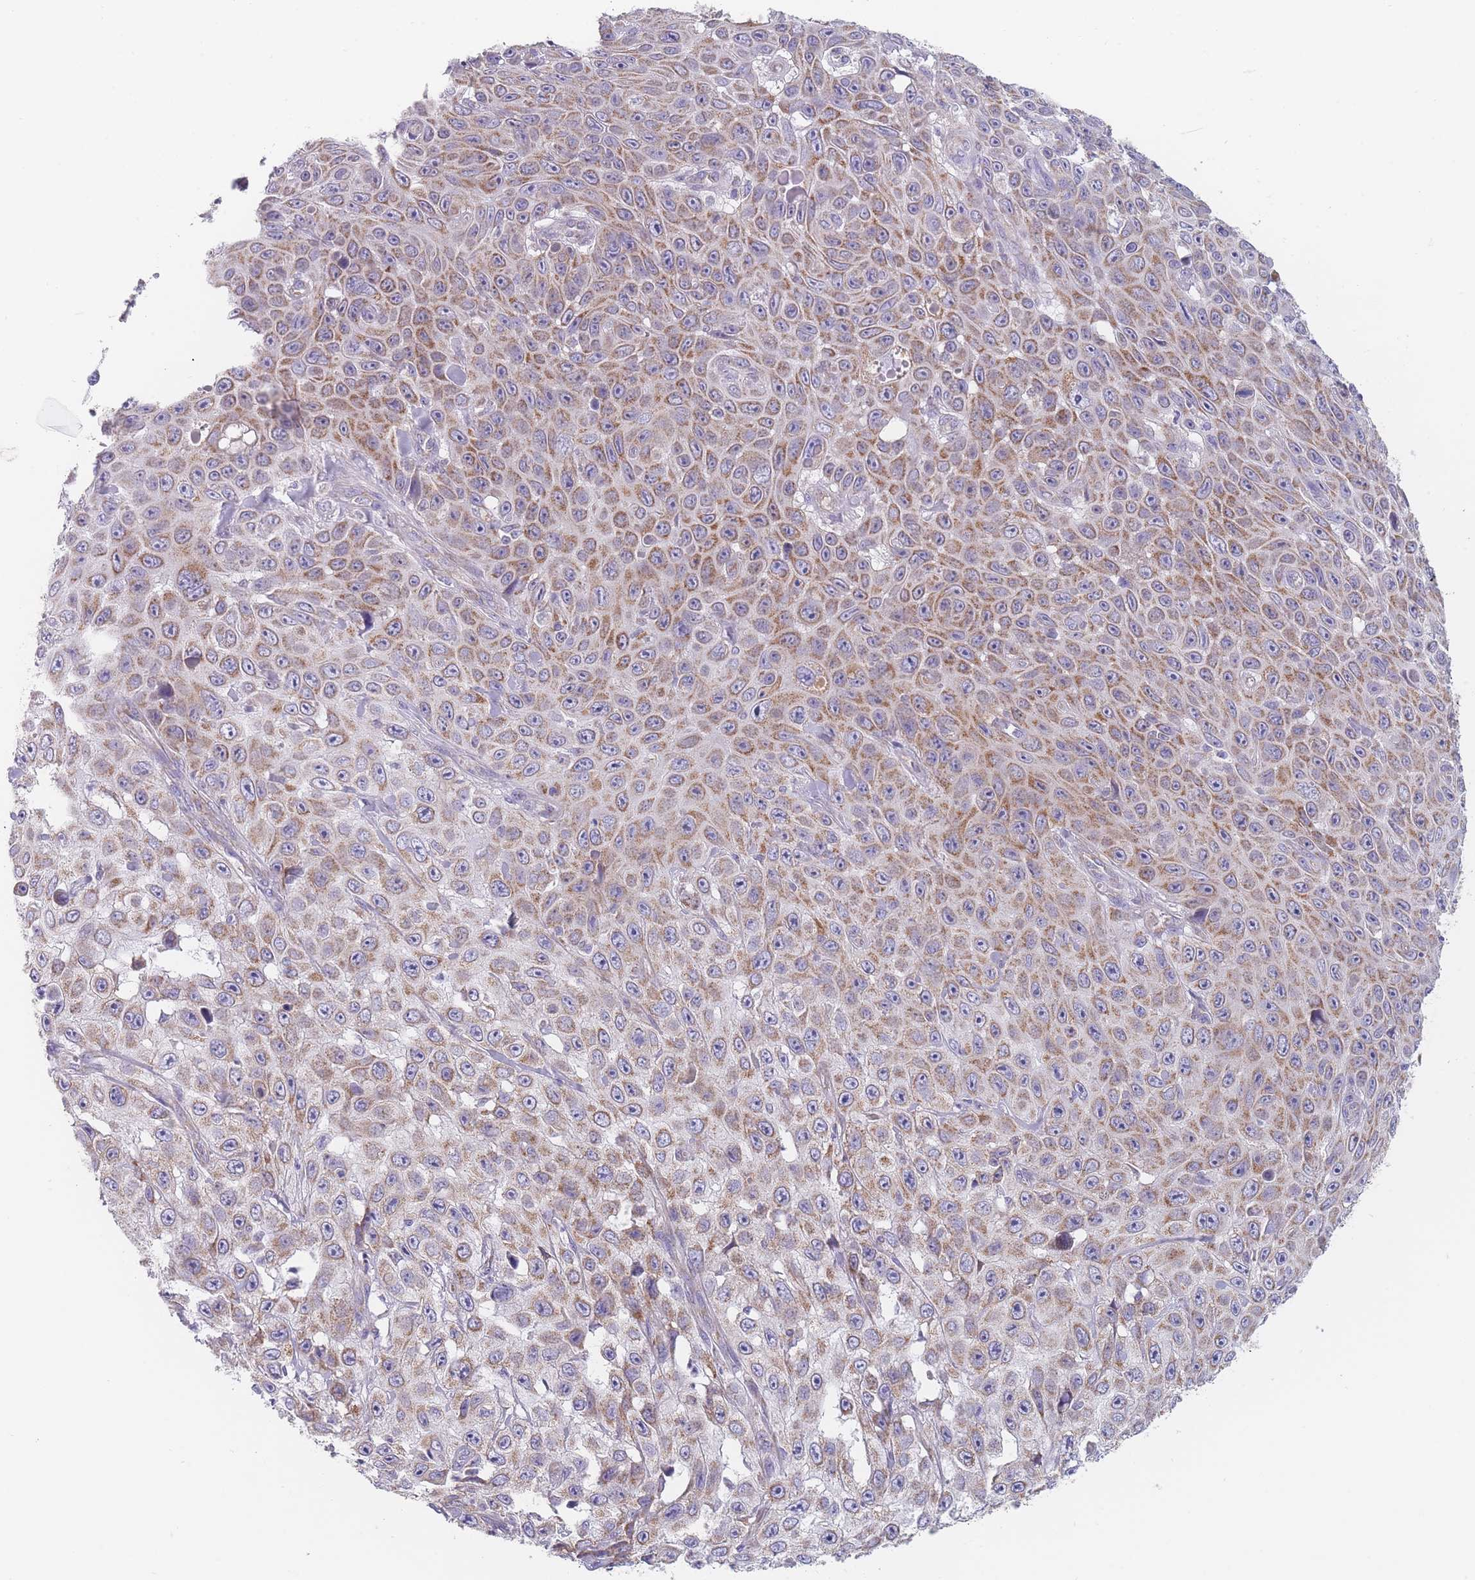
{"staining": {"intensity": "moderate", "quantity": ">75%", "location": "cytoplasmic/membranous"}, "tissue": "skin cancer", "cell_type": "Tumor cells", "image_type": "cancer", "snomed": [{"axis": "morphology", "description": "Squamous cell carcinoma, NOS"}, {"axis": "topography", "description": "Skin"}], "caption": "IHC histopathology image of skin cancer (squamous cell carcinoma) stained for a protein (brown), which displays medium levels of moderate cytoplasmic/membranous positivity in about >75% of tumor cells.", "gene": "MRPS14", "patient": {"sex": "male", "age": 82}}